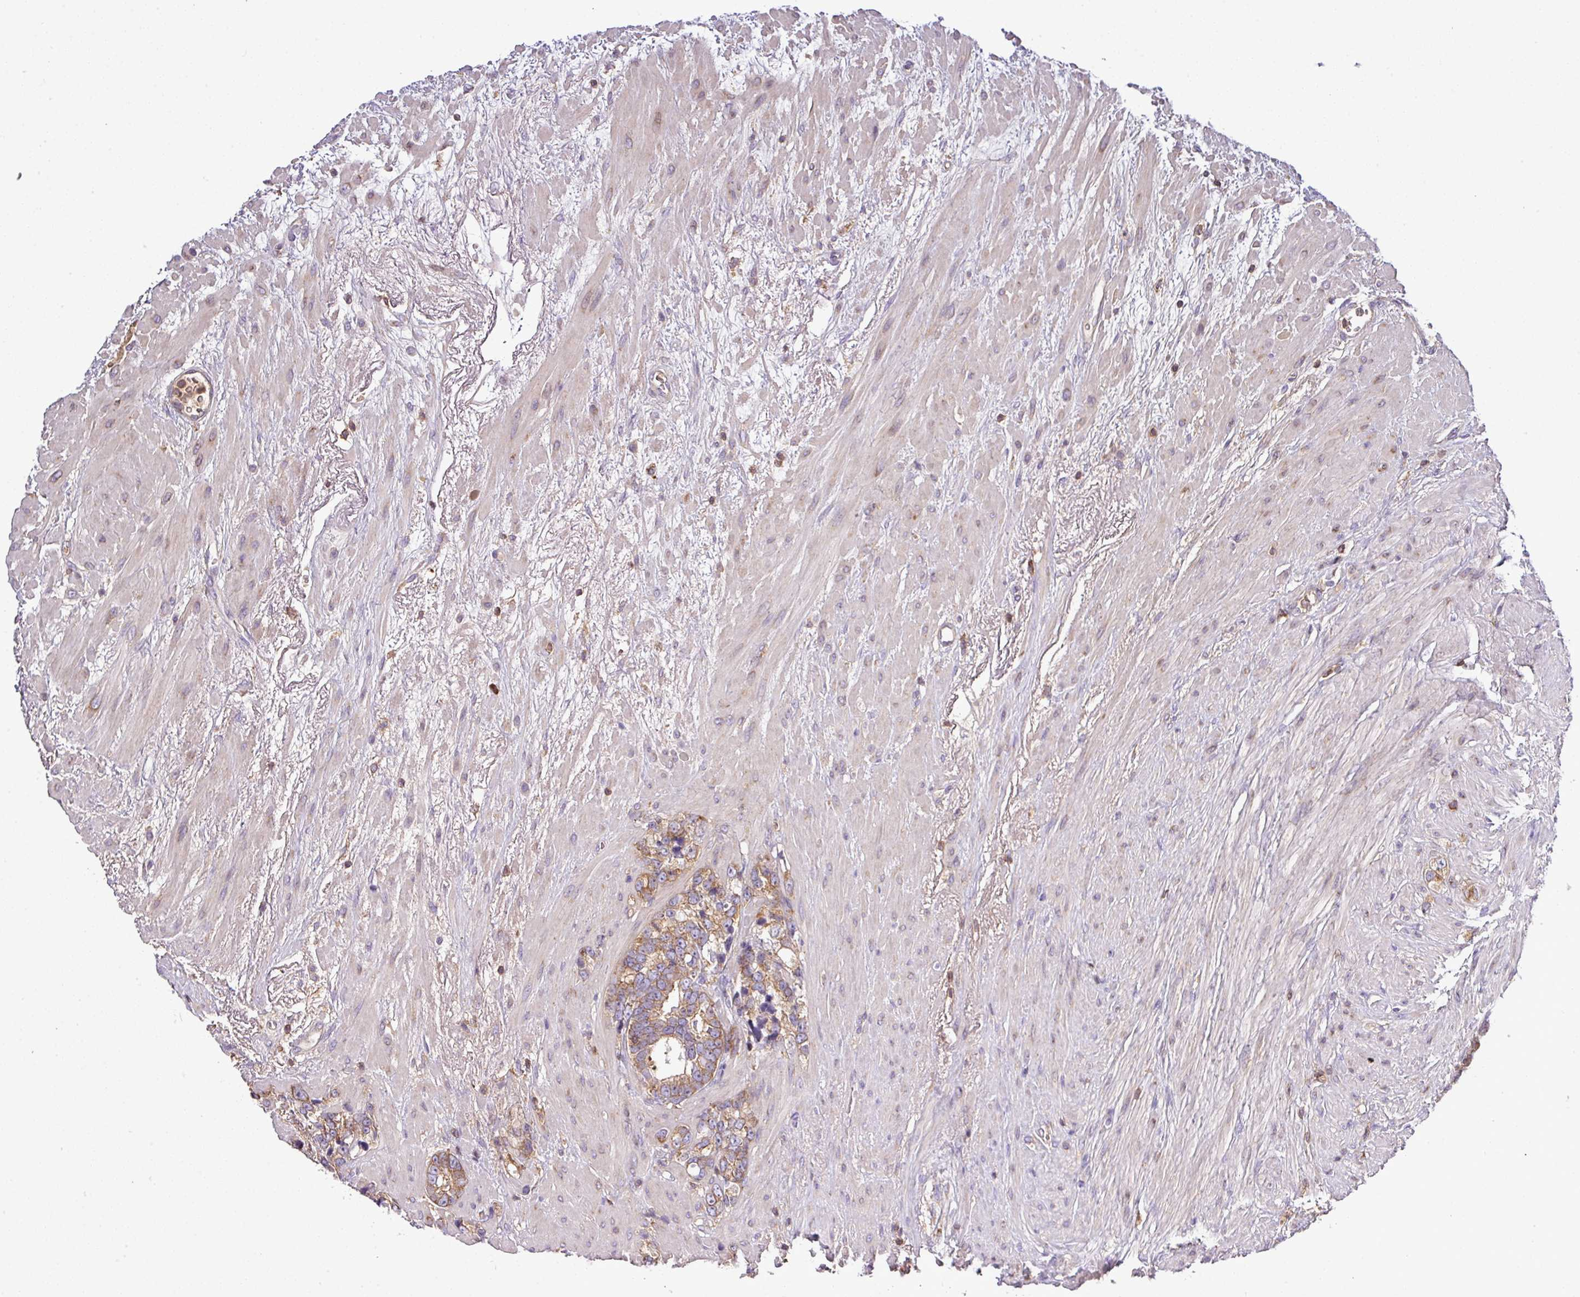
{"staining": {"intensity": "moderate", "quantity": ">75%", "location": "cytoplasmic/membranous"}, "tissue": "prostate cancer", "cell_type": "Tumor cells", "image_type": "cancer", "snomed": [{"axis": "morphology", "description": "Adenocarcinoma, High grade"}, {"axis": "topography", "description": "Prostate"}], "caption": "Immunohistochemical staining of human prostate cancer (high-grade adenocarcinoma) shows moderate cytoplasmic/membranous protein expression in about >75% of tumor cells. Immunohistochemistry stains the protein in brown and the nuclei are stained blue.", "gene": "LRRC74B", "patient": {"sex": "male", "age": 74}}